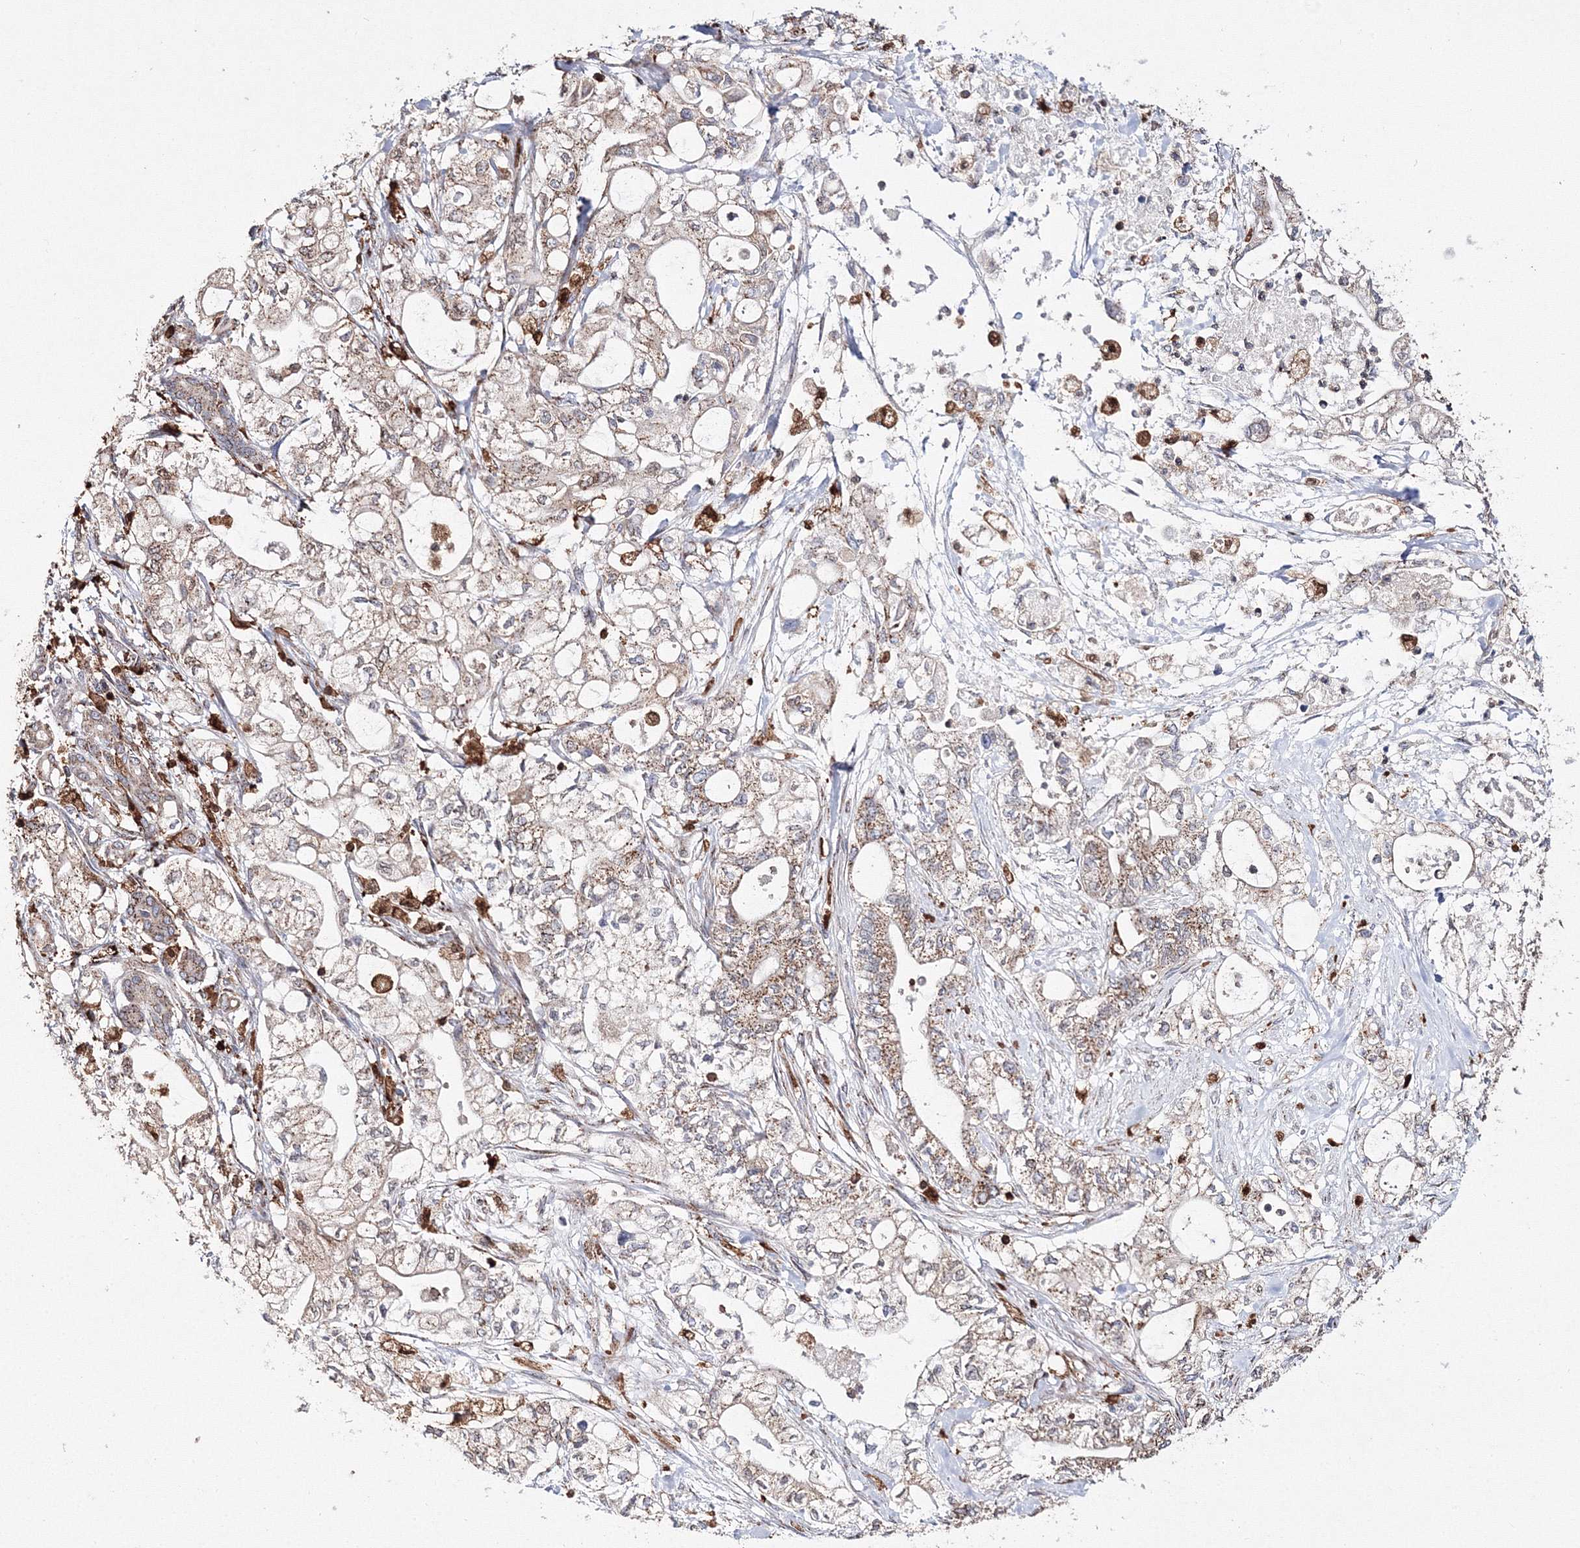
{"staining": {"intensity": "moderate", "quantity": "25%-75%", "location": "cytoplasmic/membranous"}, "tissue": "pancreatic cancer", "cell_type": "Tumor cells", "image_type": "cancer", "snomed": [{"axis": "morphology", "description": "Adenocarcinoma, NOS"}, {"axis": "topography", "description": "Pancreas"}], "caption": "Human pancreatic cancer stained with a brown dye exhibits moderate cytoplasmic/membranous positive staining in approximately 25%-75% of tumor cells.", "gene": "ARCN1", "patient": {"sex": "male", "age": 79}}